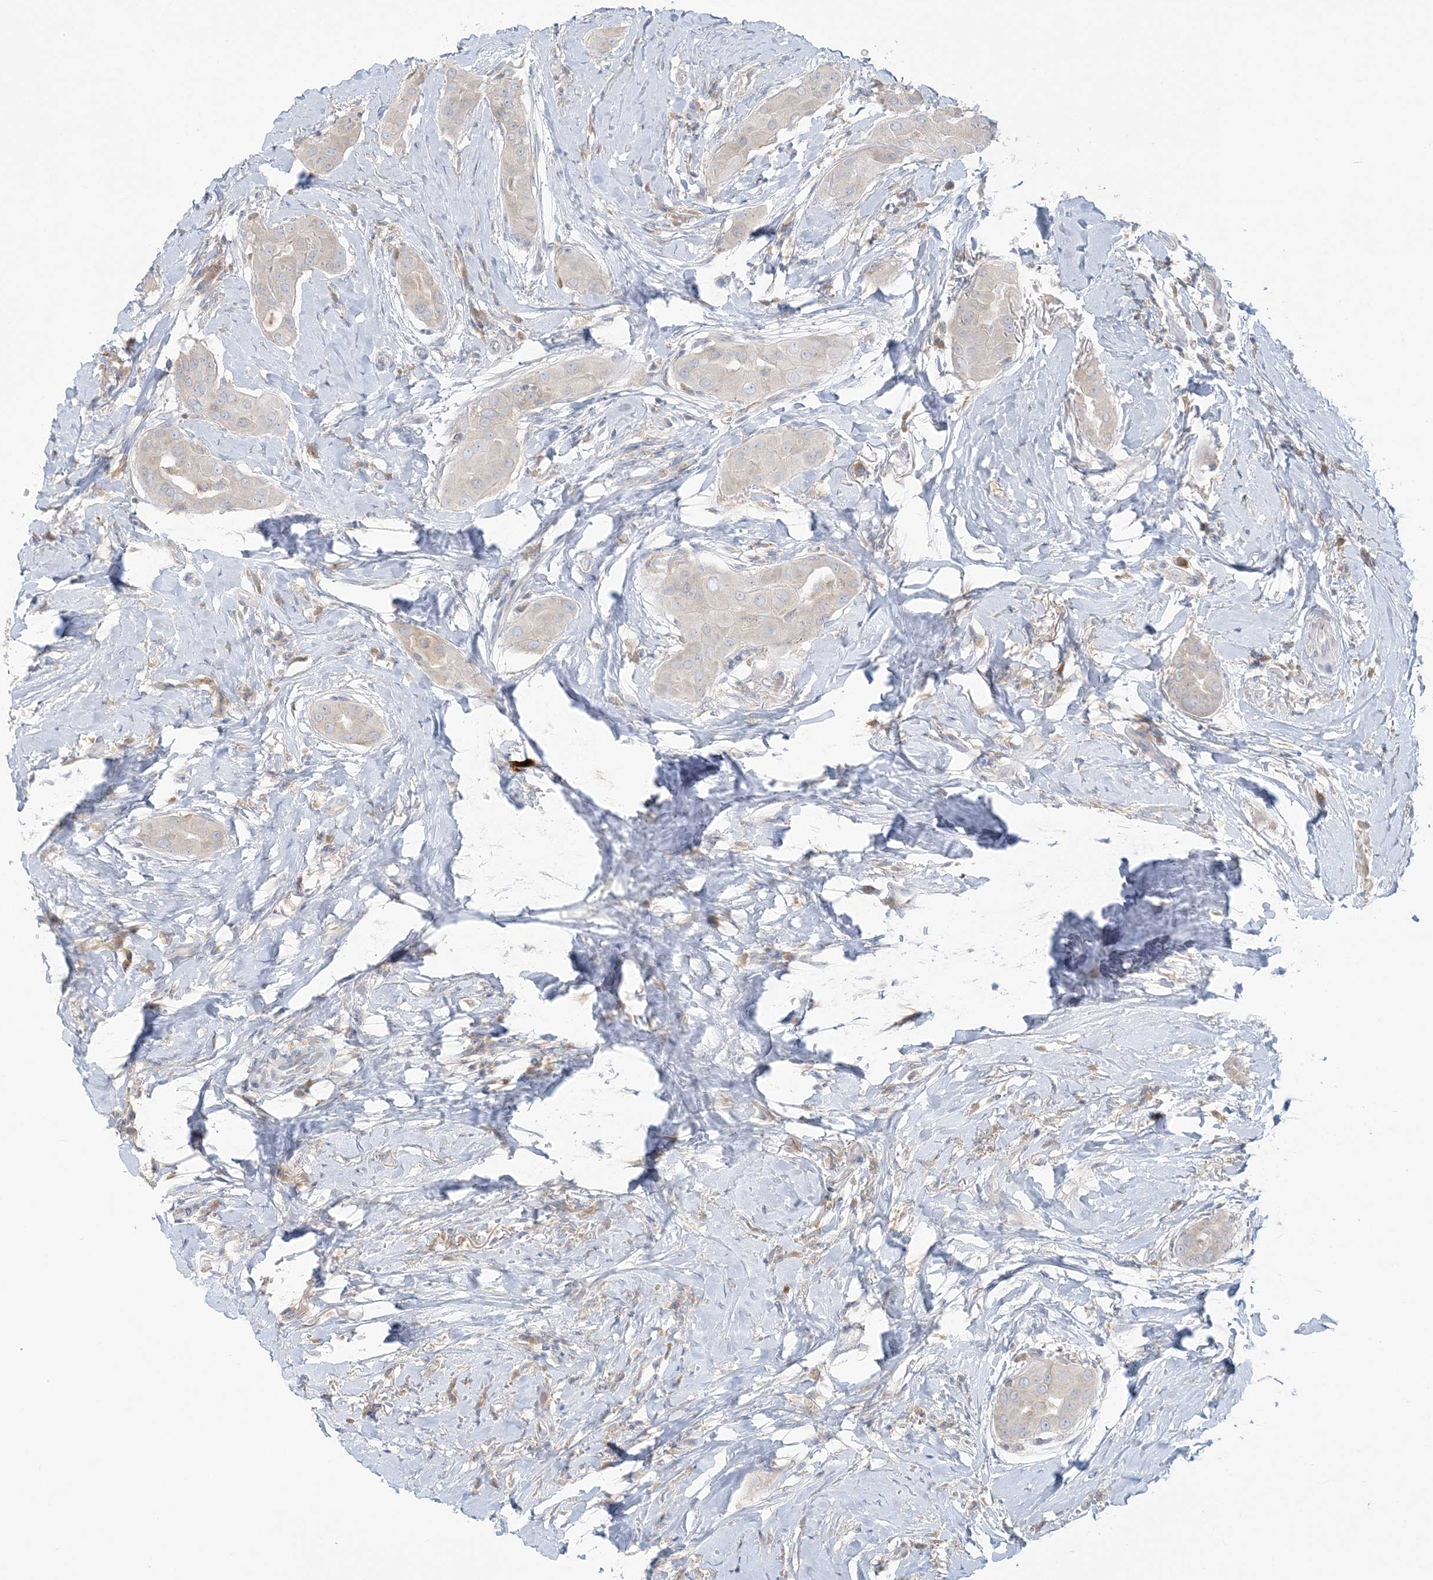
{"staining": {"intensity": "negative", "quantity": "none", "location": "none"}, "tissue": "thyroid cancer", "cell_type": "Tumor cells", "image_type": "cancer", "snomed": [{"axis": "morphology", "description": "Papillary adenocarcinoma, NOS"}, {"axis": "topography", "description": "Thyroid gland"}], "caption": "IHC photomicrograph of neoplastic tissue: human thyroid cancer stained with DAB exhibits no significant protein staining in tumor cells.", "gene": "EEFSEC", "patient": {"sex": "male", "age": 33}}